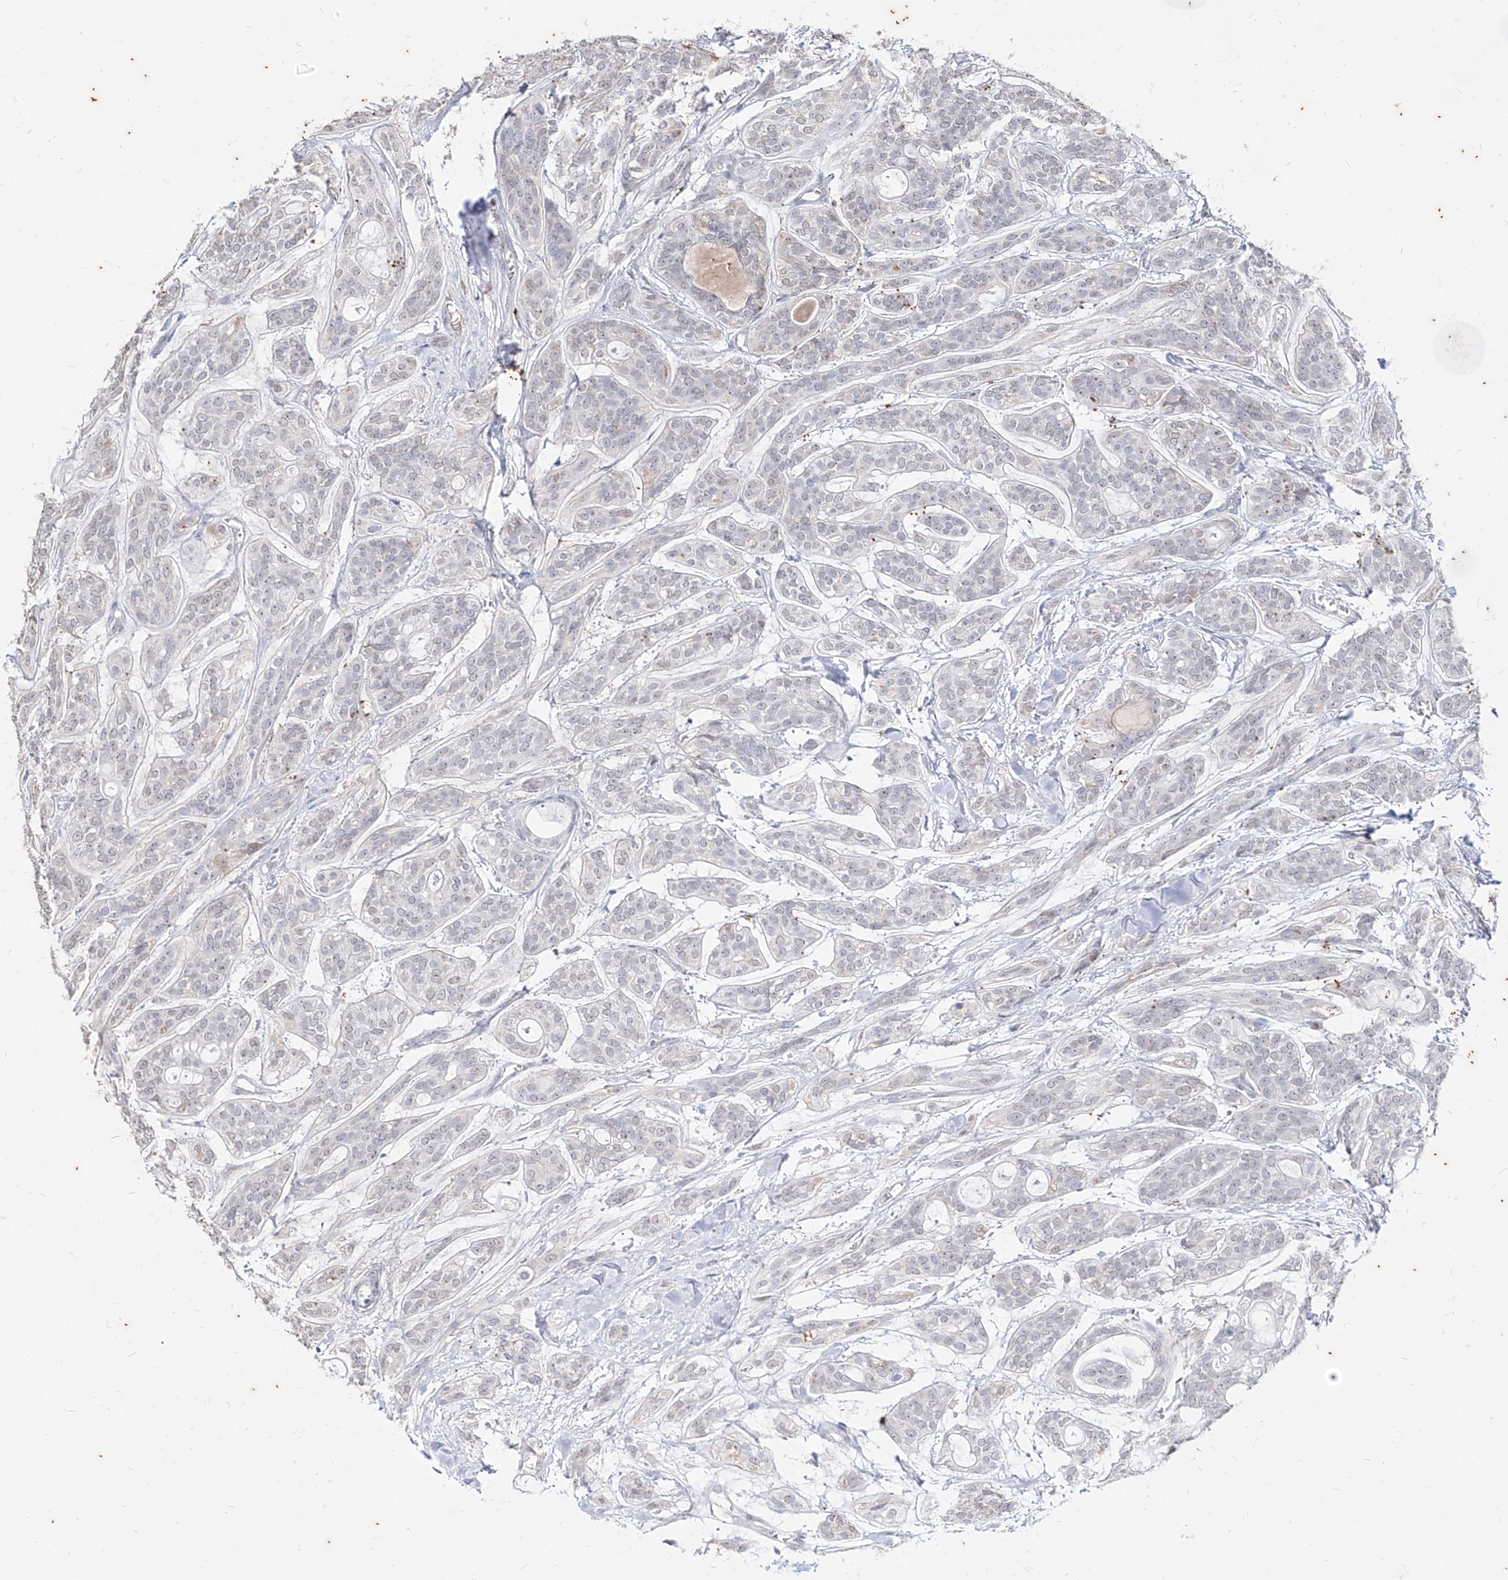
{"staining": {"intensity": "negative", "quantity": "none", "location": "none"}, "tissue": "head and neck cancer", "cell_type": "Tumor cells", "image_type": "cancer", "snomed": [{"axis": "morphology", "description": "Adenocarcinoma, NOS"}, {"axis": "topography", "description": "Head-Neck"}], "caption": "Tumor cells are negative for brown protein staining in head and neck cancer (adenocarcinoma).", "gene": "PHF20L1", "patient": {"sex": "male", "age": 66}}